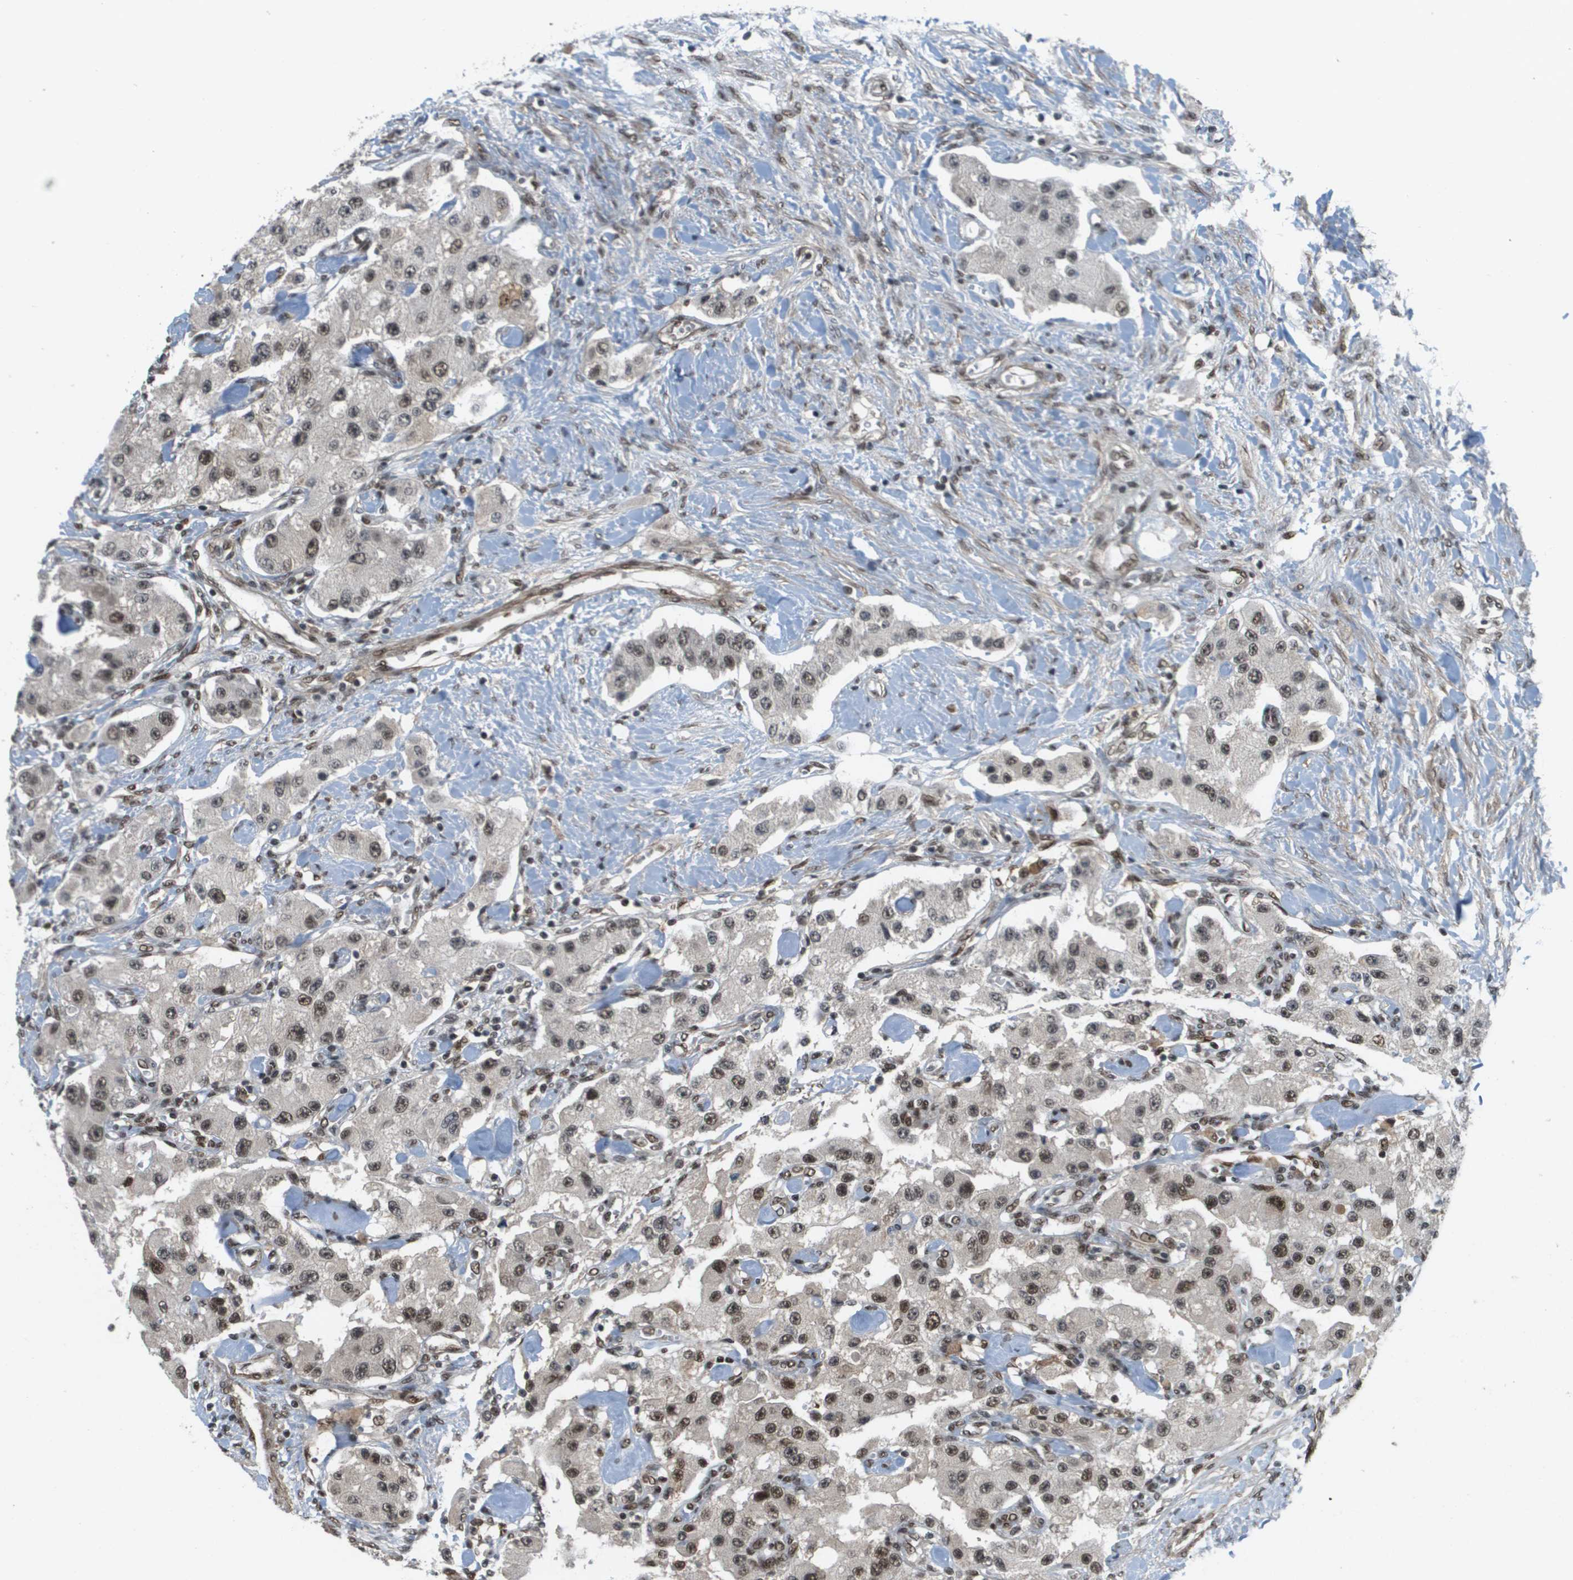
{"staining": {"intensity": "weak", "quantity": "25%-75%", "location": "nuclear"}, "tissue": "carcinoid", "cell_type": "Tumor cells", "image_type": "cancer", "snomed": [{"axis": "morphology", "description": "Carcinoid, malignant, NOS"}, {"axis": "topography", "description": "Pancreas"}], "caption": "The immunohistochemical stain labels weak nuclear staining in tumor cells of carcinoid tissue.", "gene": "PRCC", "patient": {"sex": "male", "age": 41}}